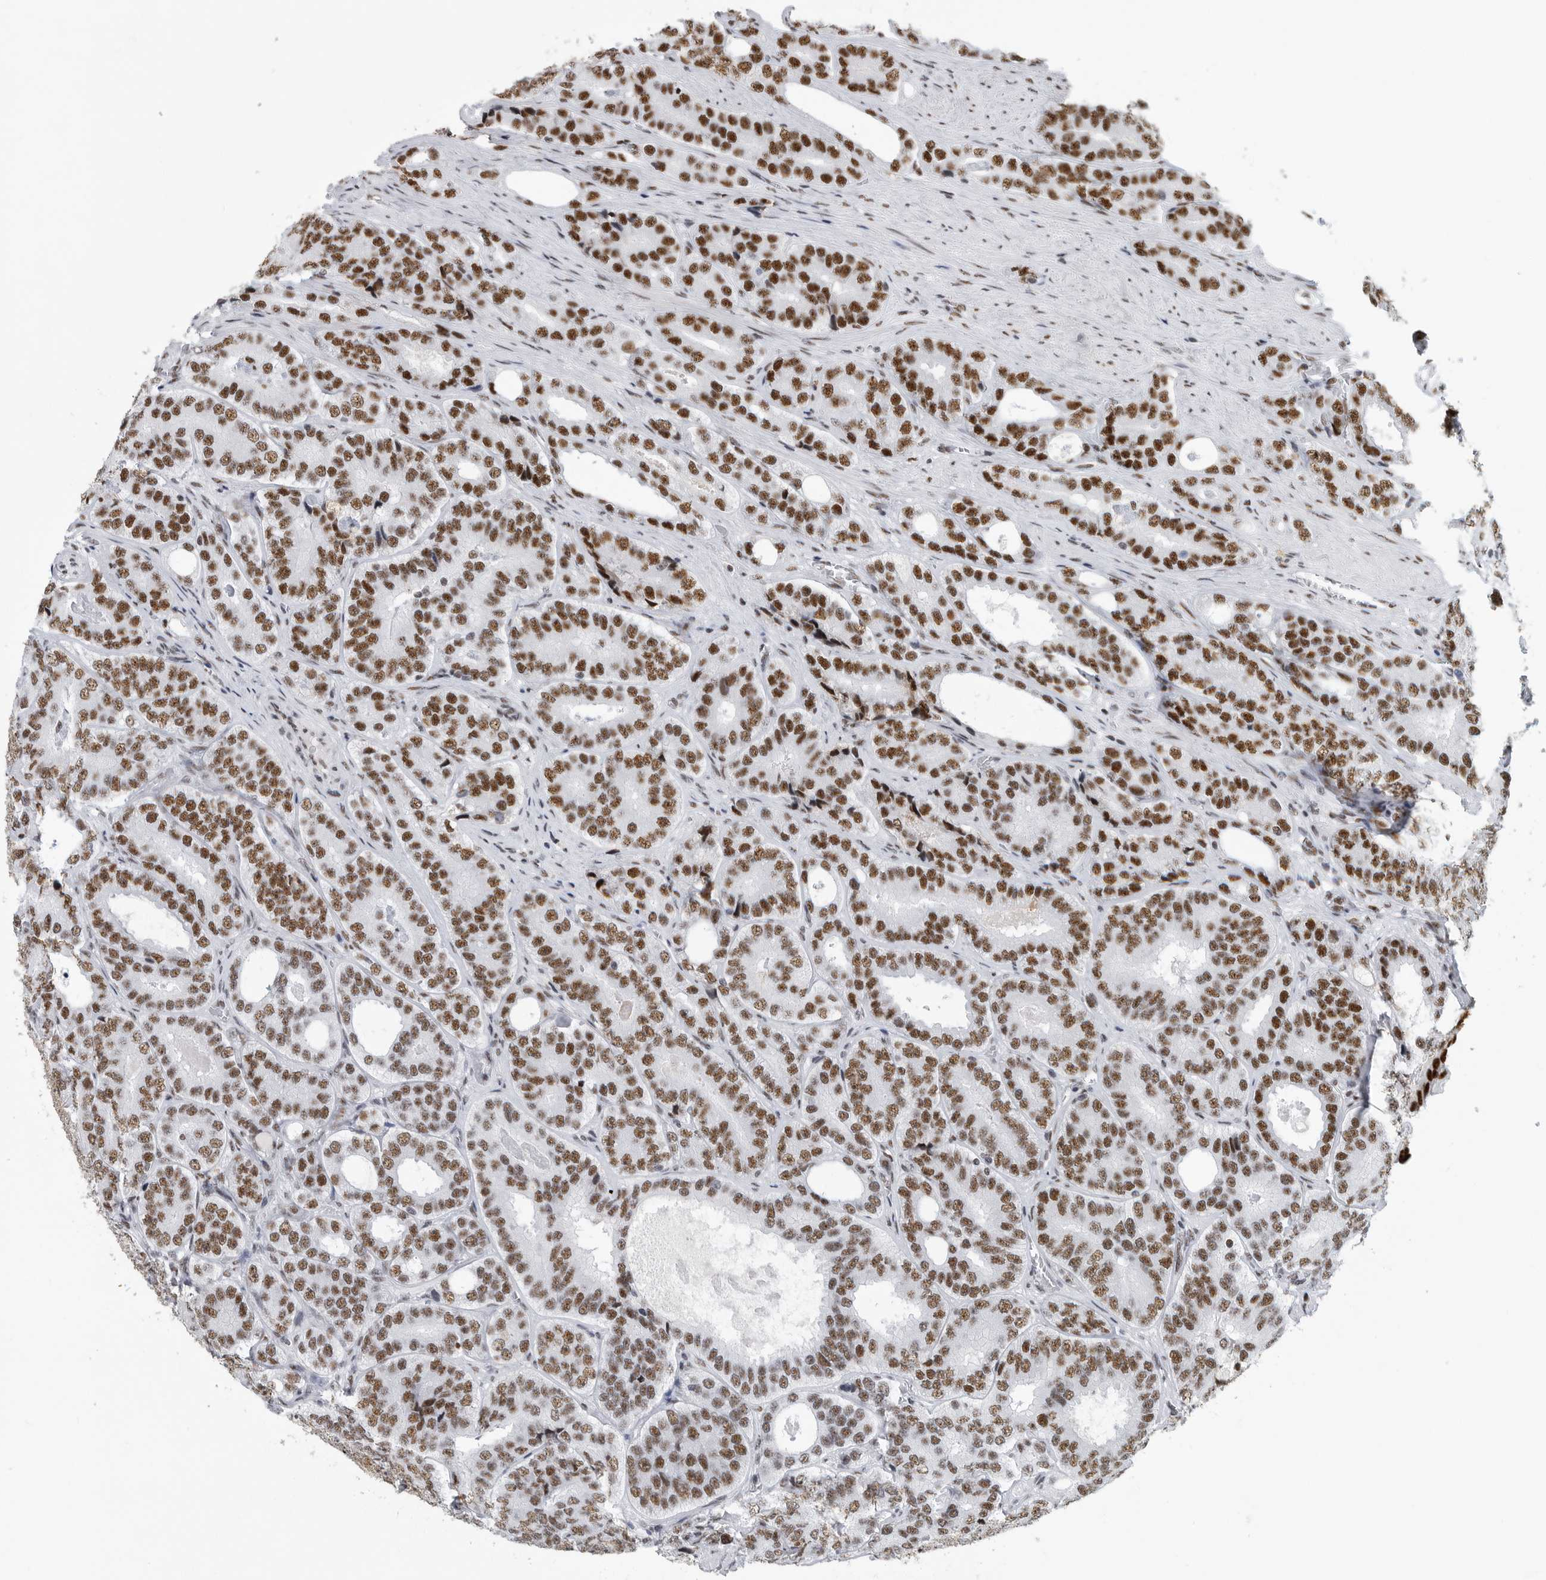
{"staining": {"intensity": "moderate", "quantity": ">75%", "location": "nuclear"}, "tissue": "prostate cancer", "cell_type": "Tumor cells", "image_type": "cancer", "snomed": [{"axis": "morphology", "description": "Adenocarcinoma, High grade"}, {"axis": "topography", "description": "Prostate"}], "caption": "Human prostate cancer stained for a protein (brown) exhibits moderate nuclear positive positivity in about >75% of tumor cells.", "gene": "BCLAF1", "patient": {"sex": "male", "age": 56}}